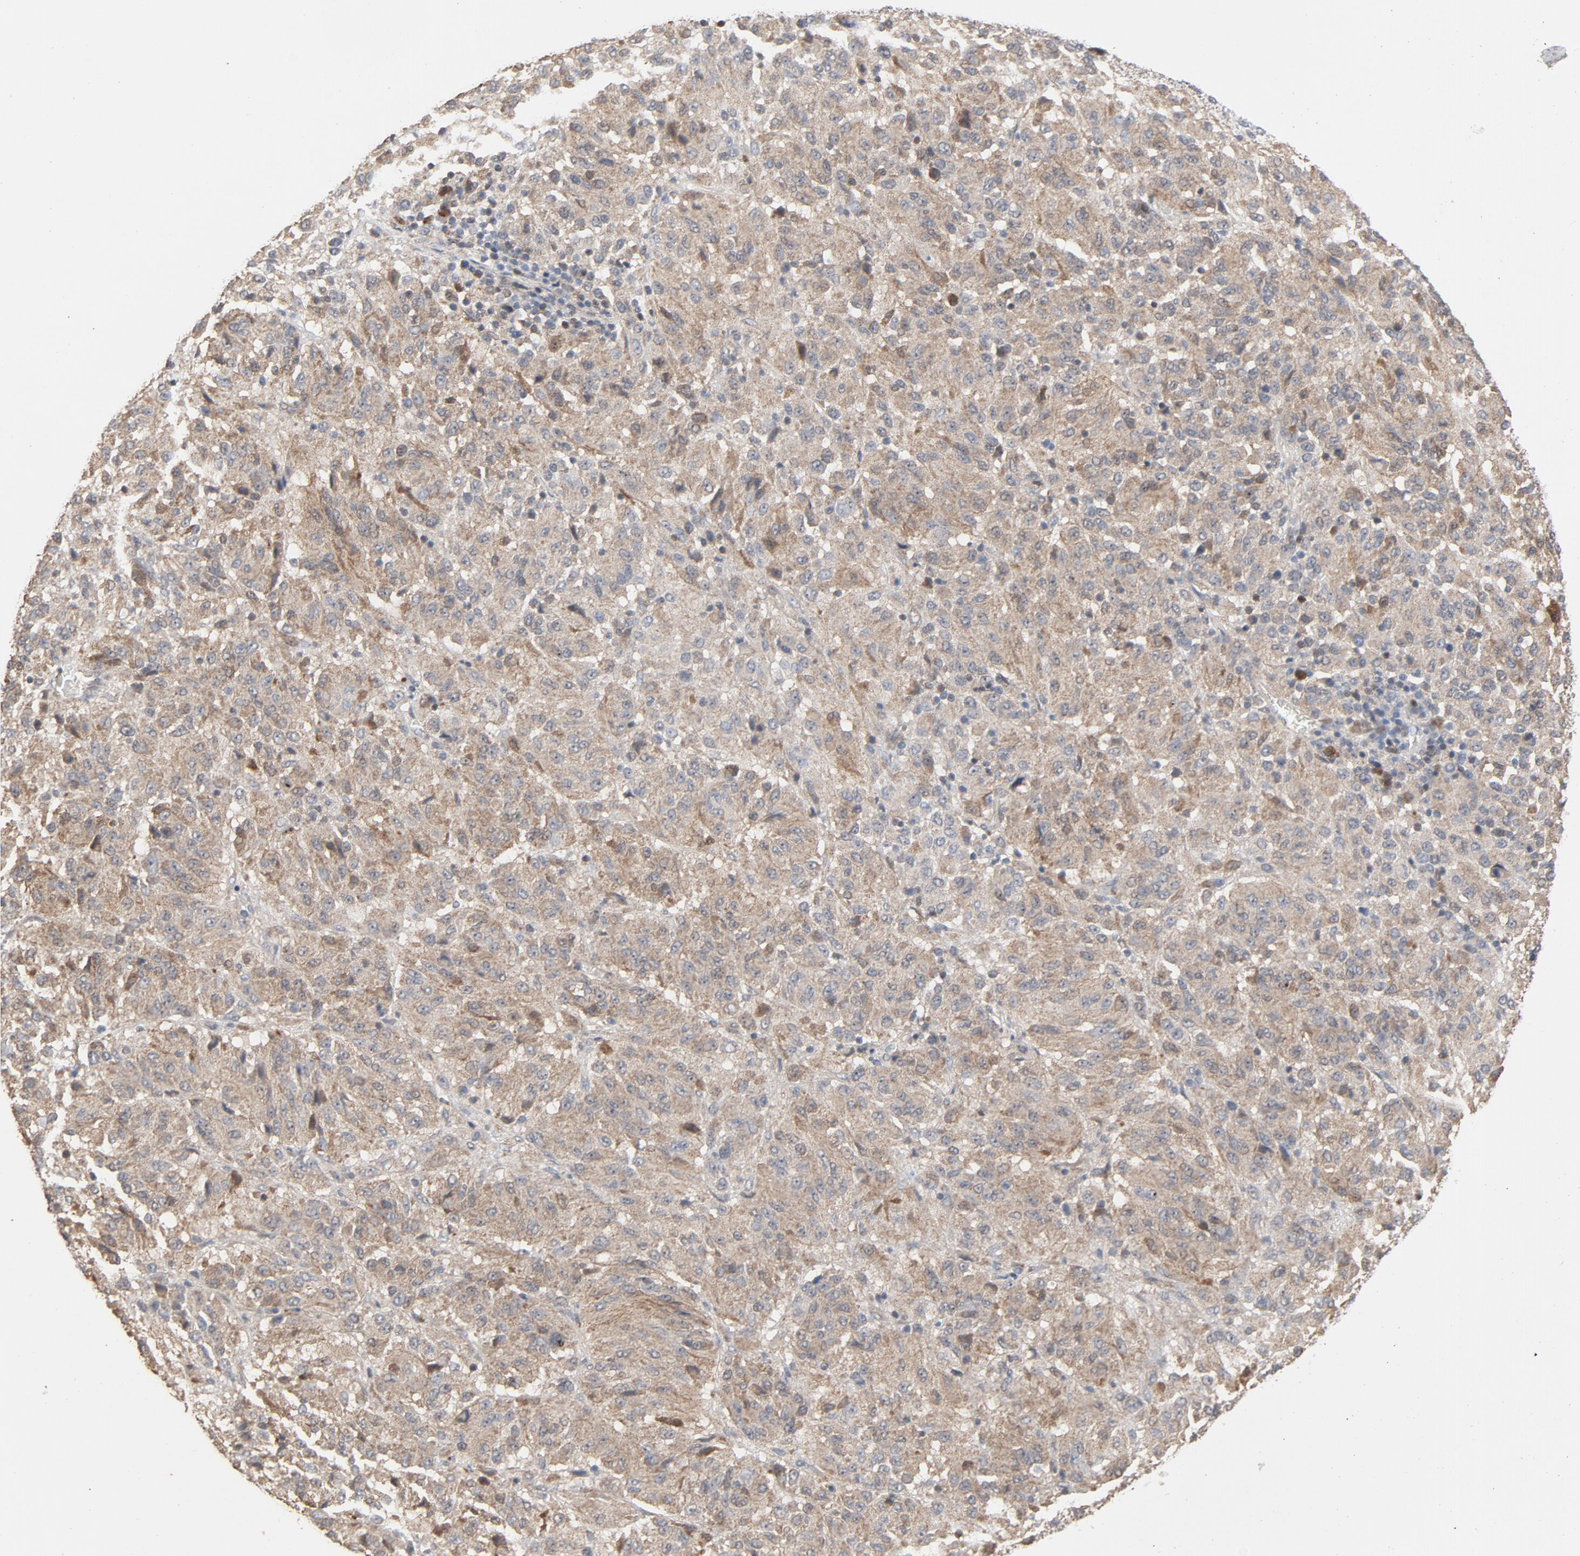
{"staining": {"intensity": "moderate", "quantity": ">75%", "location": "cytoplasmic/membranous,nuclear"}, "tissue": "melanoma", "cell_type": "Tumor cells", "image_type": "cancer", "snomed": [{"axis": "morphology", "description": "Malignant melanoma, Metastatic site"}, {"axis": "topography", "description": "Lung"}], "caption": "Approximately >75% of tumor cells in melanoma display moderate cytoplasmic/membranous and nuclear protein expression as visualized by brown immunohistochemical staining.", "gene": "CDK6", "patient": {"sex": "male", "age": 64}}